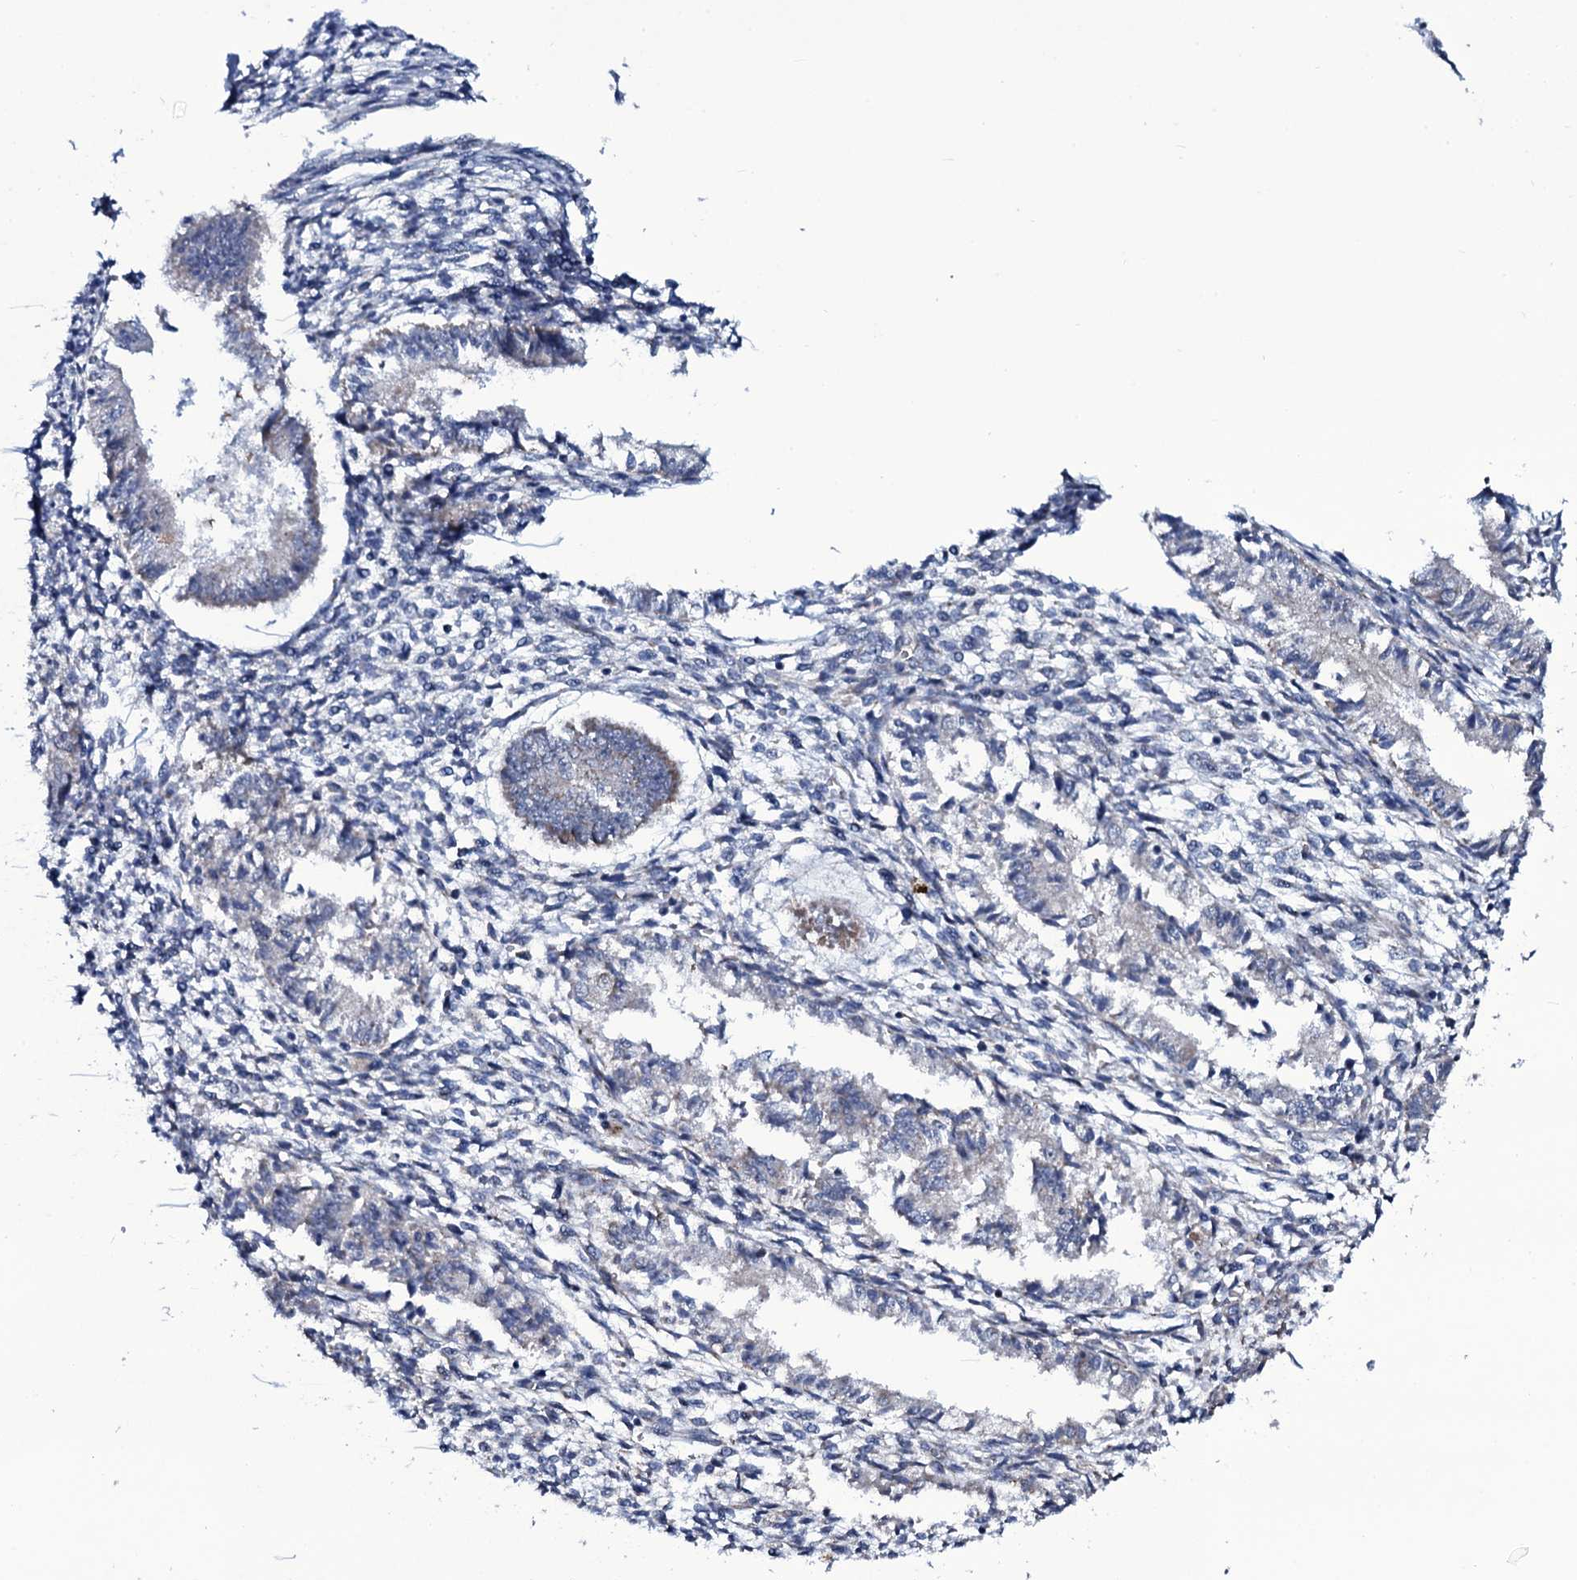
{"staining": {"intensity": "negative", "quantity": "none", "location": "none"}, "tissue": "endometrium", "cell_type": "Cells in endometrial stroma", "image_type": "normal", "snomed": [{"axis": "morphology", "description": "Normal tissue, NOS"}, {"axis": "topography", "description": "Uterus"}, {"axis": "topography", "description": "Endometrium"}], "caption": "Cells in endometrial stroma show no significant staining in normal endometrium.", "gene": "WIPF3", "patient": {"sex": "female", "age": 48}}